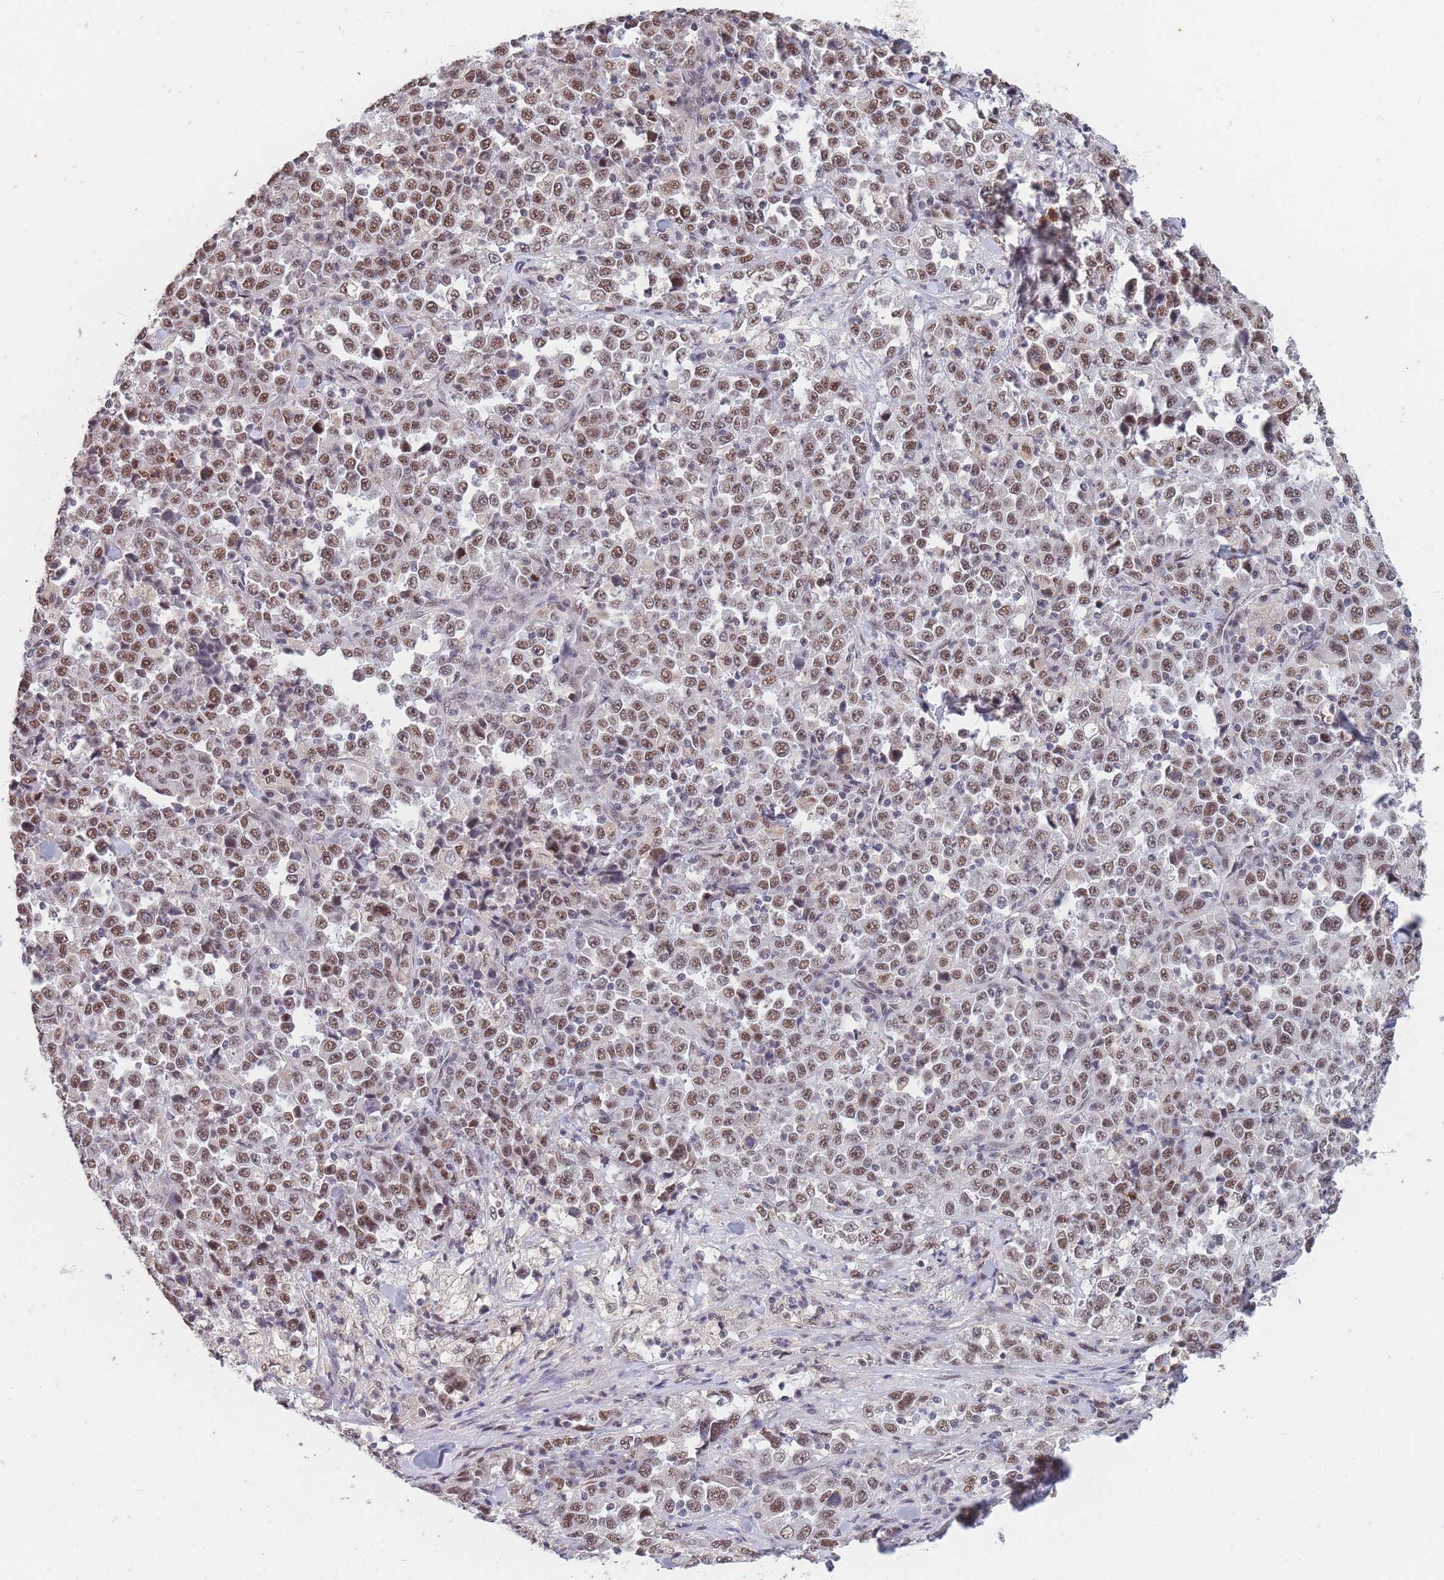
{"staining": {"intensity": "moderate", "quantity": ">75%", "location": "nuclear"}, "tissue": "stomach cancer", "cell_type": "Tumor cells", "image_type": "cancer", "snomed": [{"axis": "morphology", "description": "Normal tissue, NOS"}, {"axis": "morphology", "description": "Adenocarcinoma, NOS"}, {"axis": "topography", "description": "Stomach, upper"}, {"axis": "topography", "description": "Stomach"}], "caption": "Immunohistochemical staining of human stomach cancer (adenocarcinoma) displays medium levels of moderate nuclear protein staining in about >75% of tumor cells.", "gene": "SNRPA1", "patient": {"sex": "male", "age": 59}}